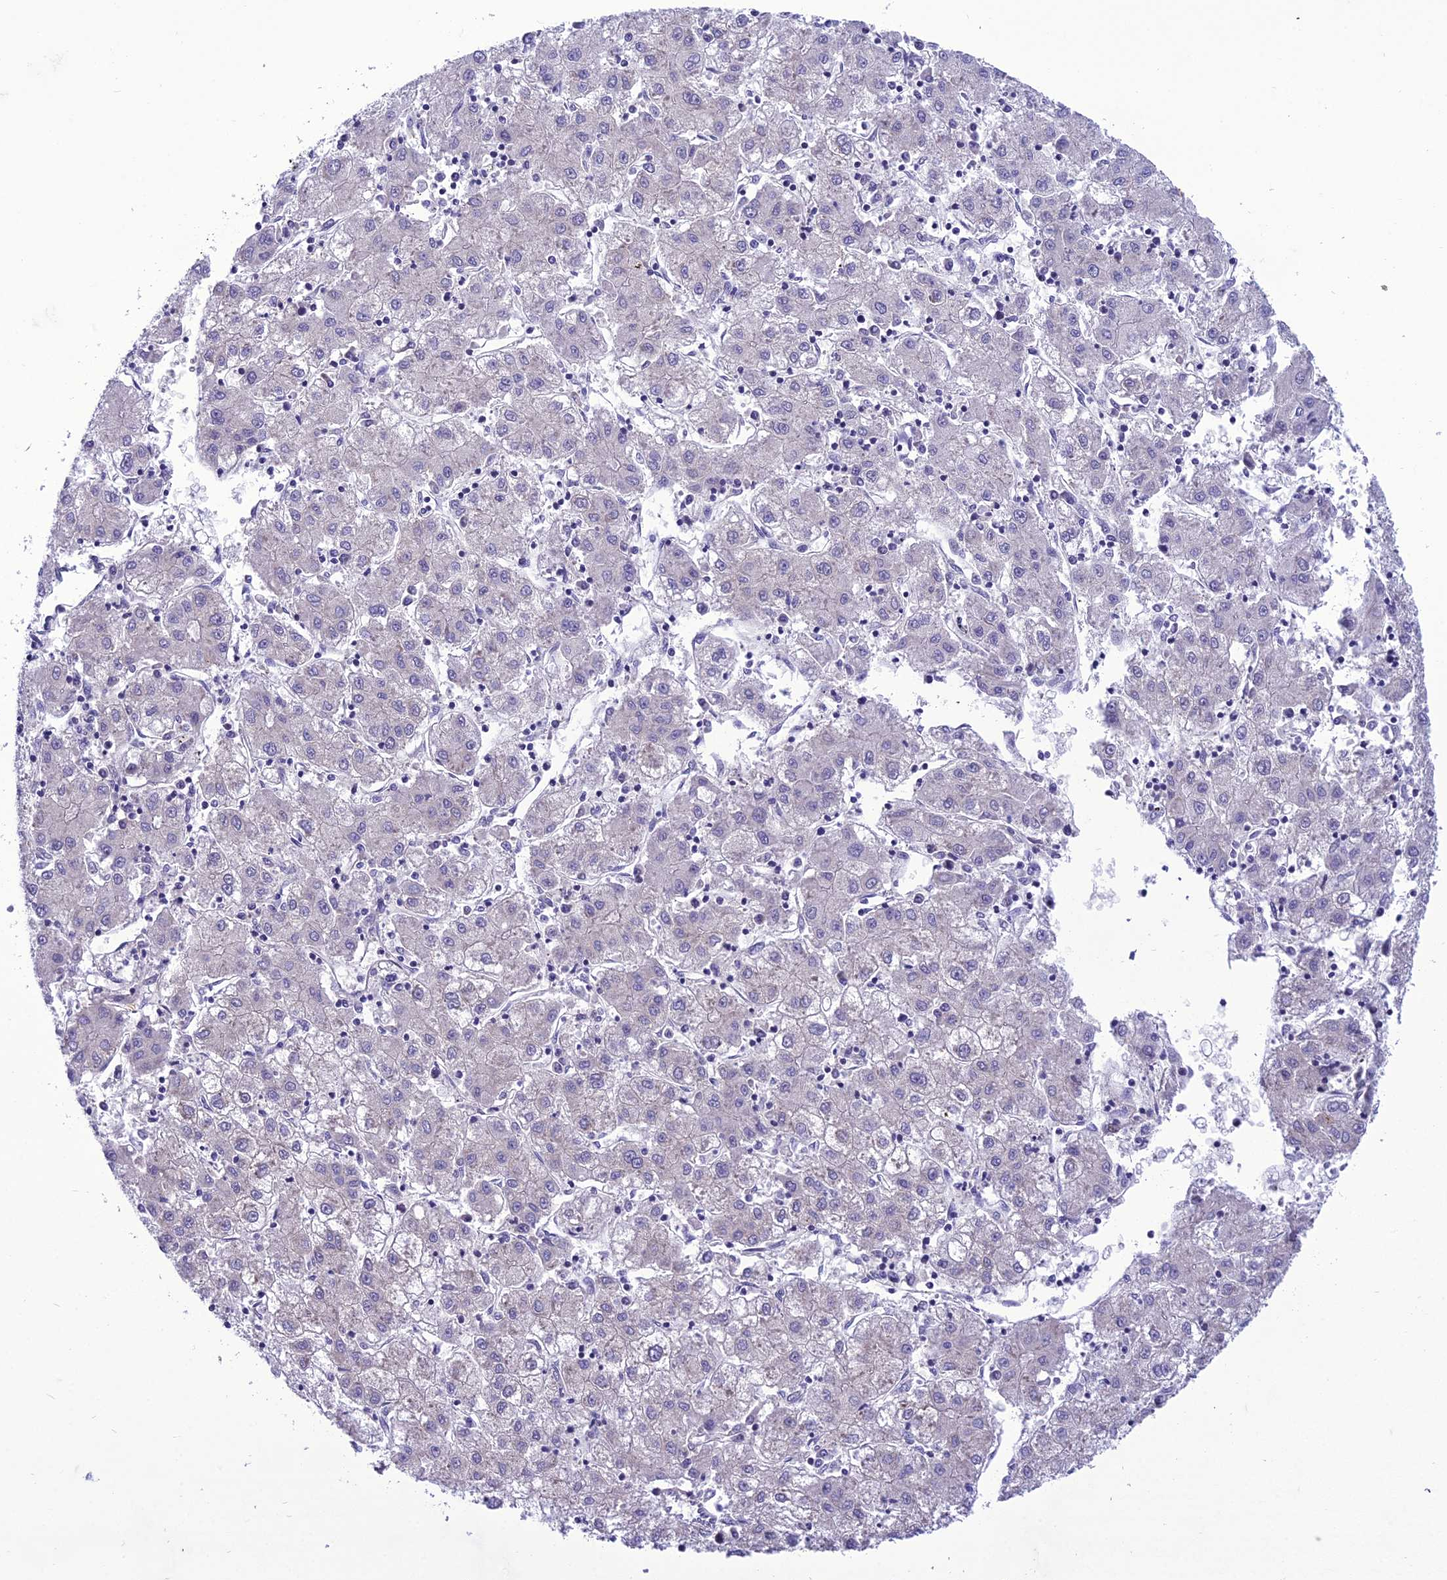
{"staining": {"intensity": "negative", "quantity": "none", "location": "none"}, "tissue": "liver cancer", "cell_type": "Tumor cells", "image_type": "cancer", "snomed": [{"axis": "morphology", "description": "Carcinoma, Hepatocellular, NOS"}, {"axis": "topography", "description": "Liver"}], "caption": "IHC photomicrograph of neoplastic tissue: human liver hepatocellular carcinoma stained with DAB demonstrates no significant protein staining in tumor cells. Brightfield microscopy of immunohistochemistry (IHC) stained with DAB (brown) and hematoxylin (blue), captured at high magnification.", "gene": "GAB4", "patient": {"sex": "male", "age": 72}}